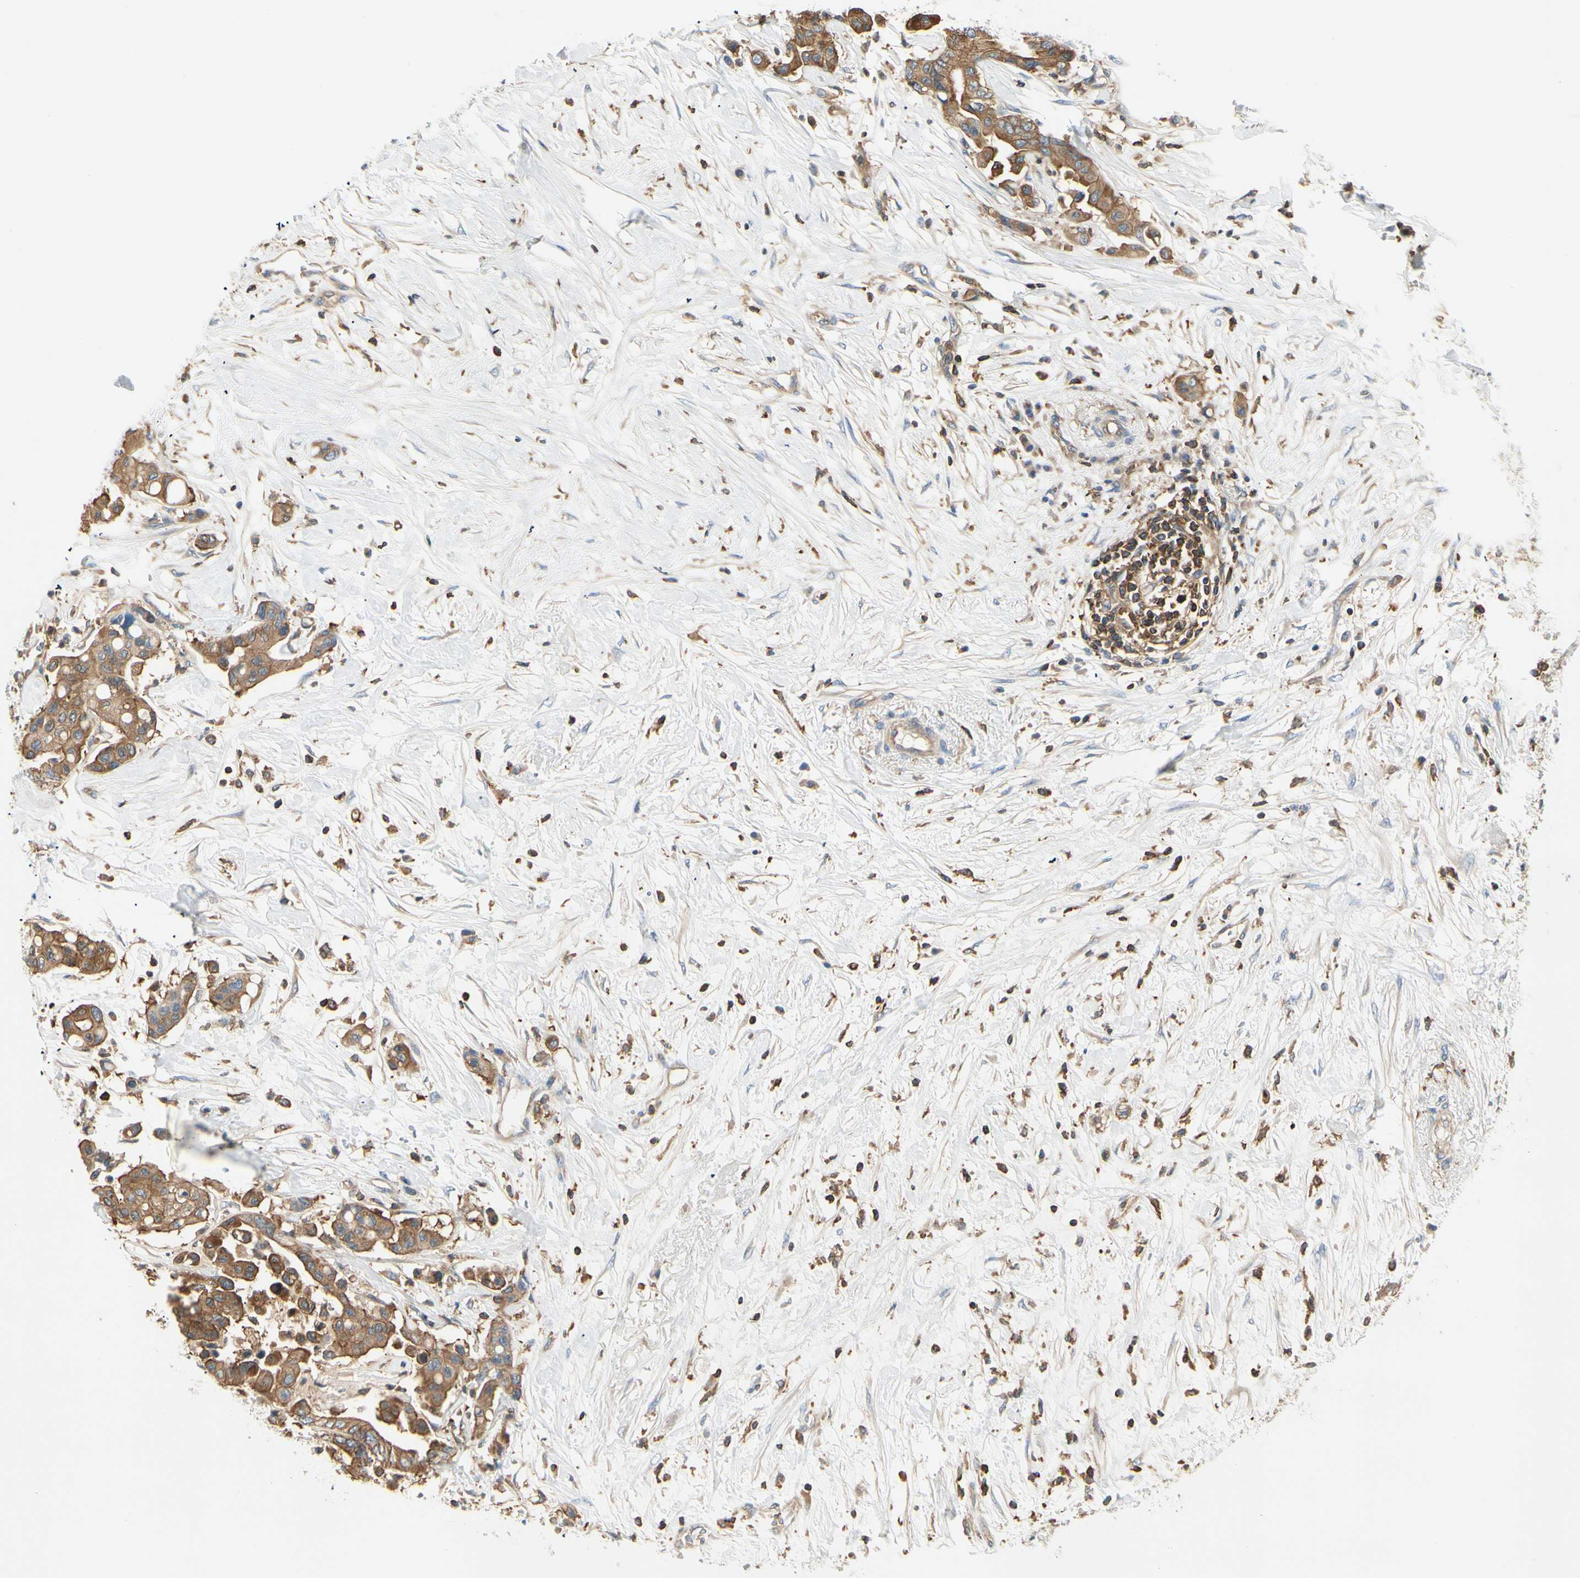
{"staining": {"intensity": "moderate", "quantity": ">75%", "location": "cytoplasmic/membranous"}, "tissue": "colorectal cancer", "cell_type": "Tumor cells", "image_type": "cancer", "snomed": [{"axis": "morphology", "description": "Normal tissue, NOS"}, {"axis": "morphology", "description": "Adenocarcinoma, NOS"}, {"axis": "topography", "description": "Colon"}], "caption": "IHC (DAB) staining of human colorectal adenocarcinoma exhibits moderate cytoplasmic/membranous protein expression in approximately >75% of tumor cells.", "gene": "CAPZA2", "patient": {"sex": "male", "age": 82}}